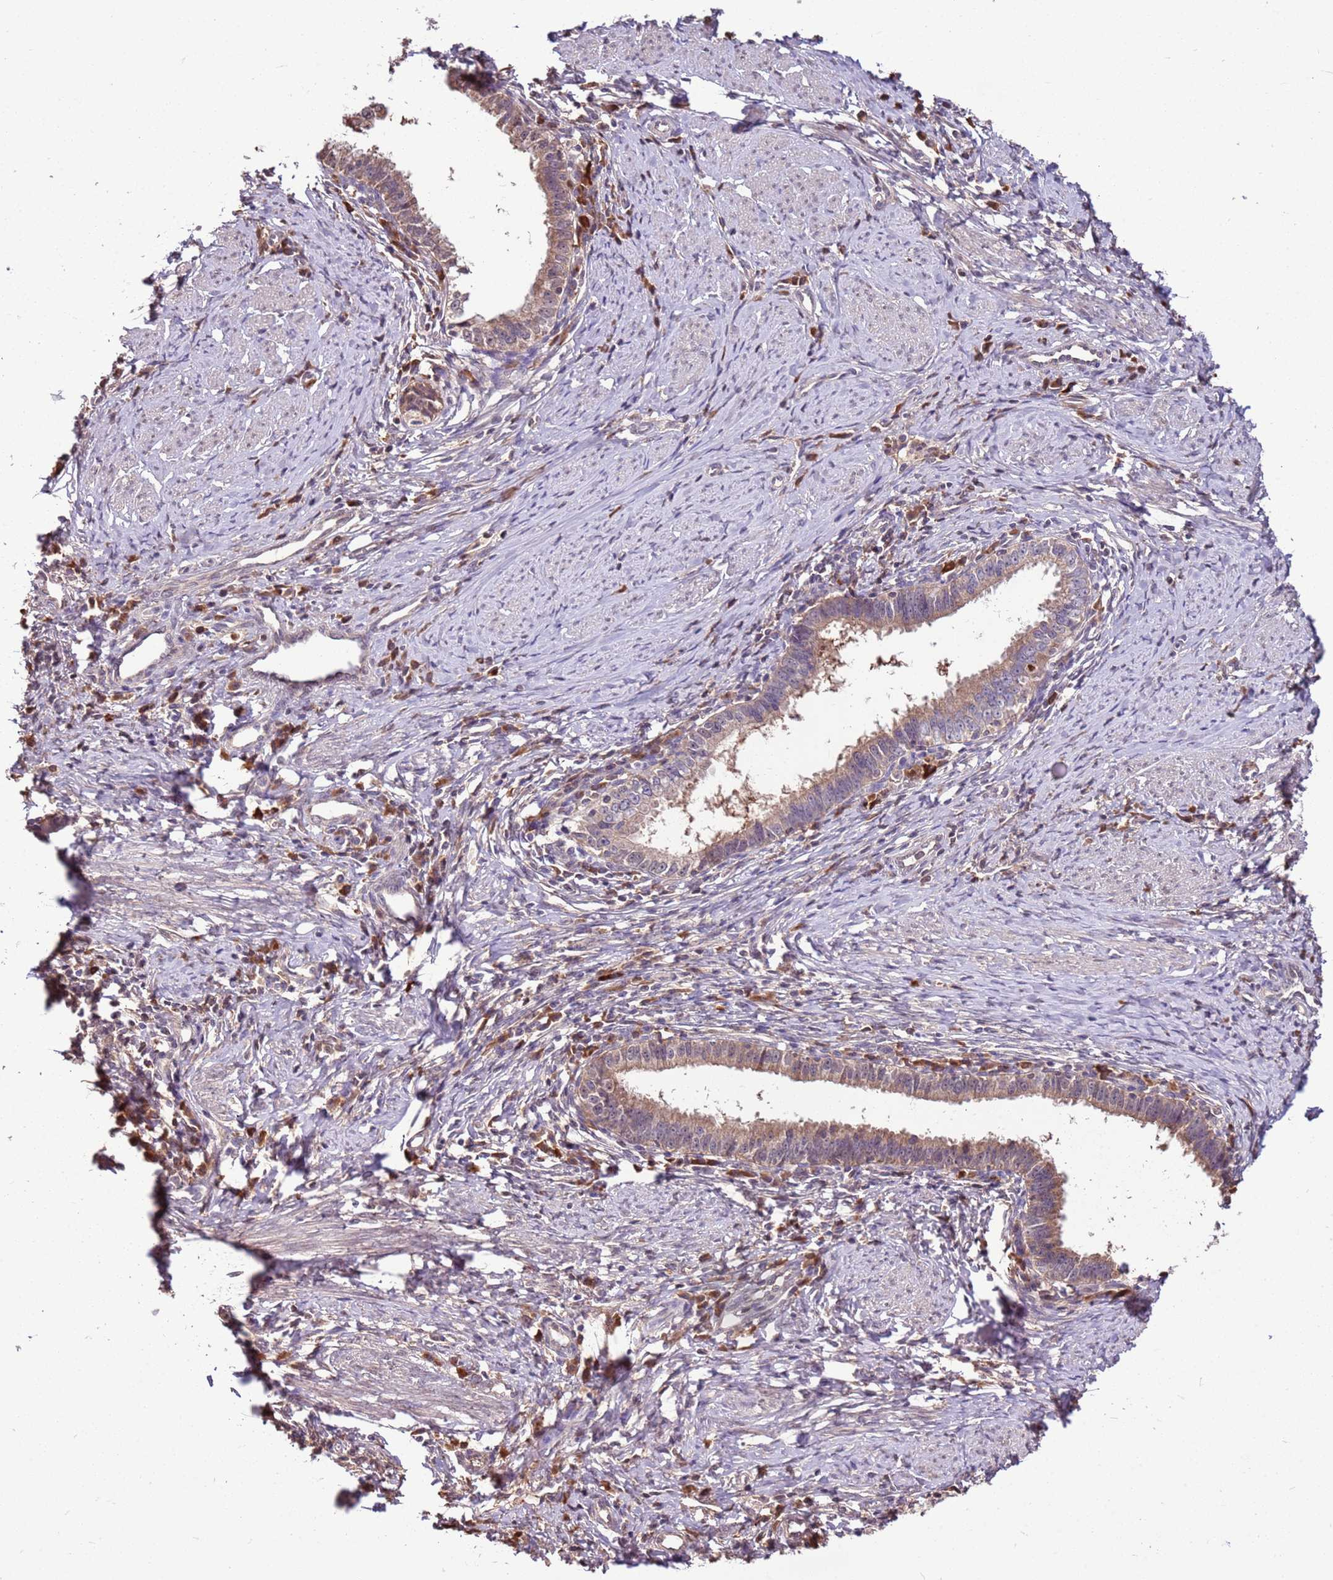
{"staining": {"intensity": "weak", "quantity": "25%-75%", "location": "cytoplasmic/membranous"}, "tissue": "cervical cancer", "cell_type": "Tumor cells", "image_type": "cancer", "snomed": [{"axis": "morphology", "description": "Adenocarcinoma, NOS"}, {"axis": "topography", "description": "Cervix"}], "caption": "Adenocarcinoma (cervical) was stained to show a protein in brown. There is low levels of weak cytoplasmic/membranous positivity in approximately 25%-75% of tumor cells. (DAB = brown stain, brightfield microscopy at high magnification).", "gene": "BBS5", "patient": {"sex": "female", "age": 36}}